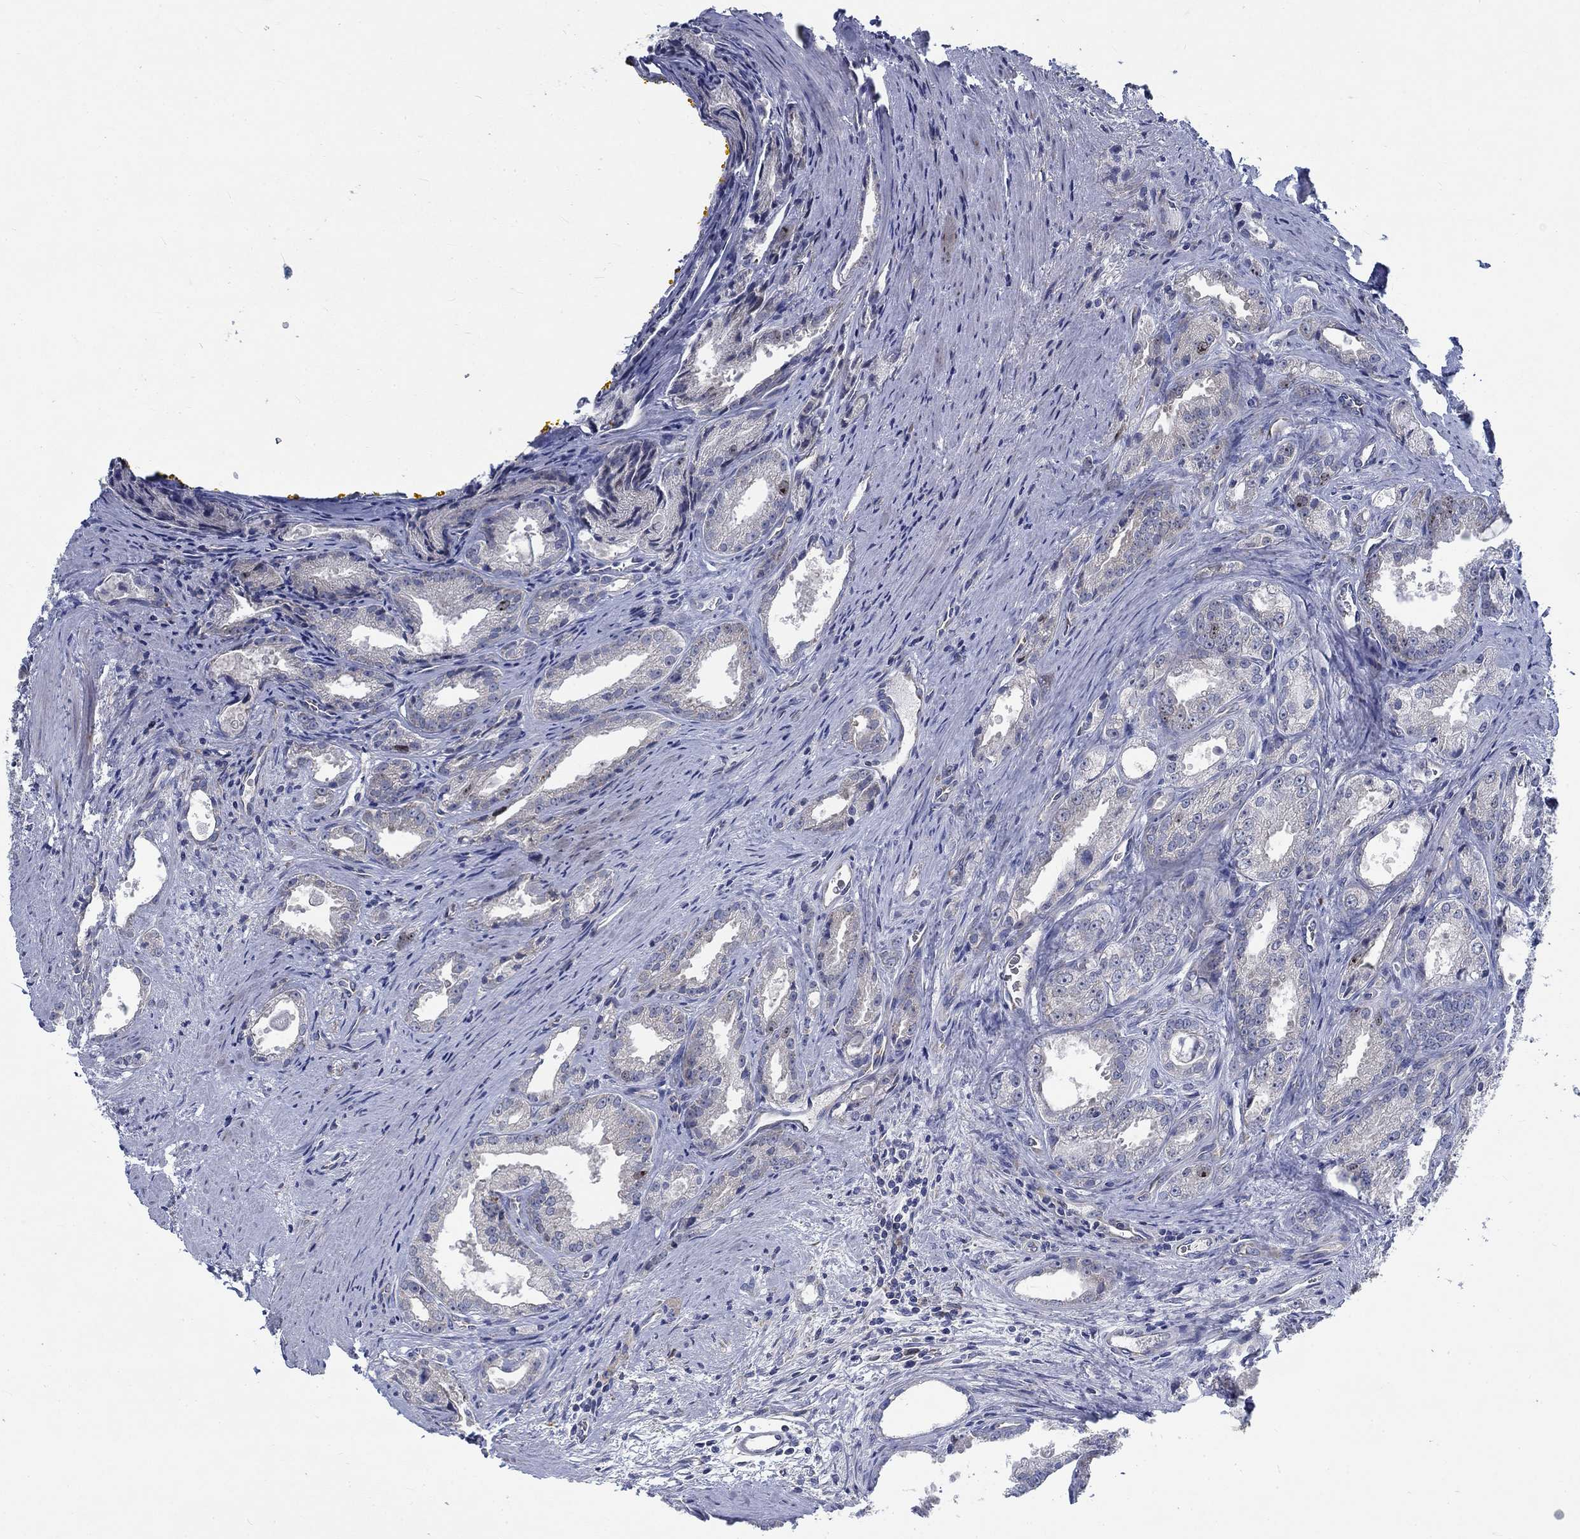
{"staining": {"intensity": "negative", "quantity": "none", "location": "none"}, "tissue": "prostate cancer", "cell_type": "Tumor cells", "image_type": "cancer", "snomed": [{"axis": "morphology", "description": "Adenocarcinoma, NOS"}, {"axis": "morphology", "description": "Adenocarcinoma, High grade"}, {"axis": "topography", "description": "Prostate"}], "caption": "Human adenocarcinoma (high-grade) (prostate) stained for a protein using immunohistochemistry reveals no expression in tumor cells.", "gene": "MMP24", "patient": {"sex": "male", "age": 70}}